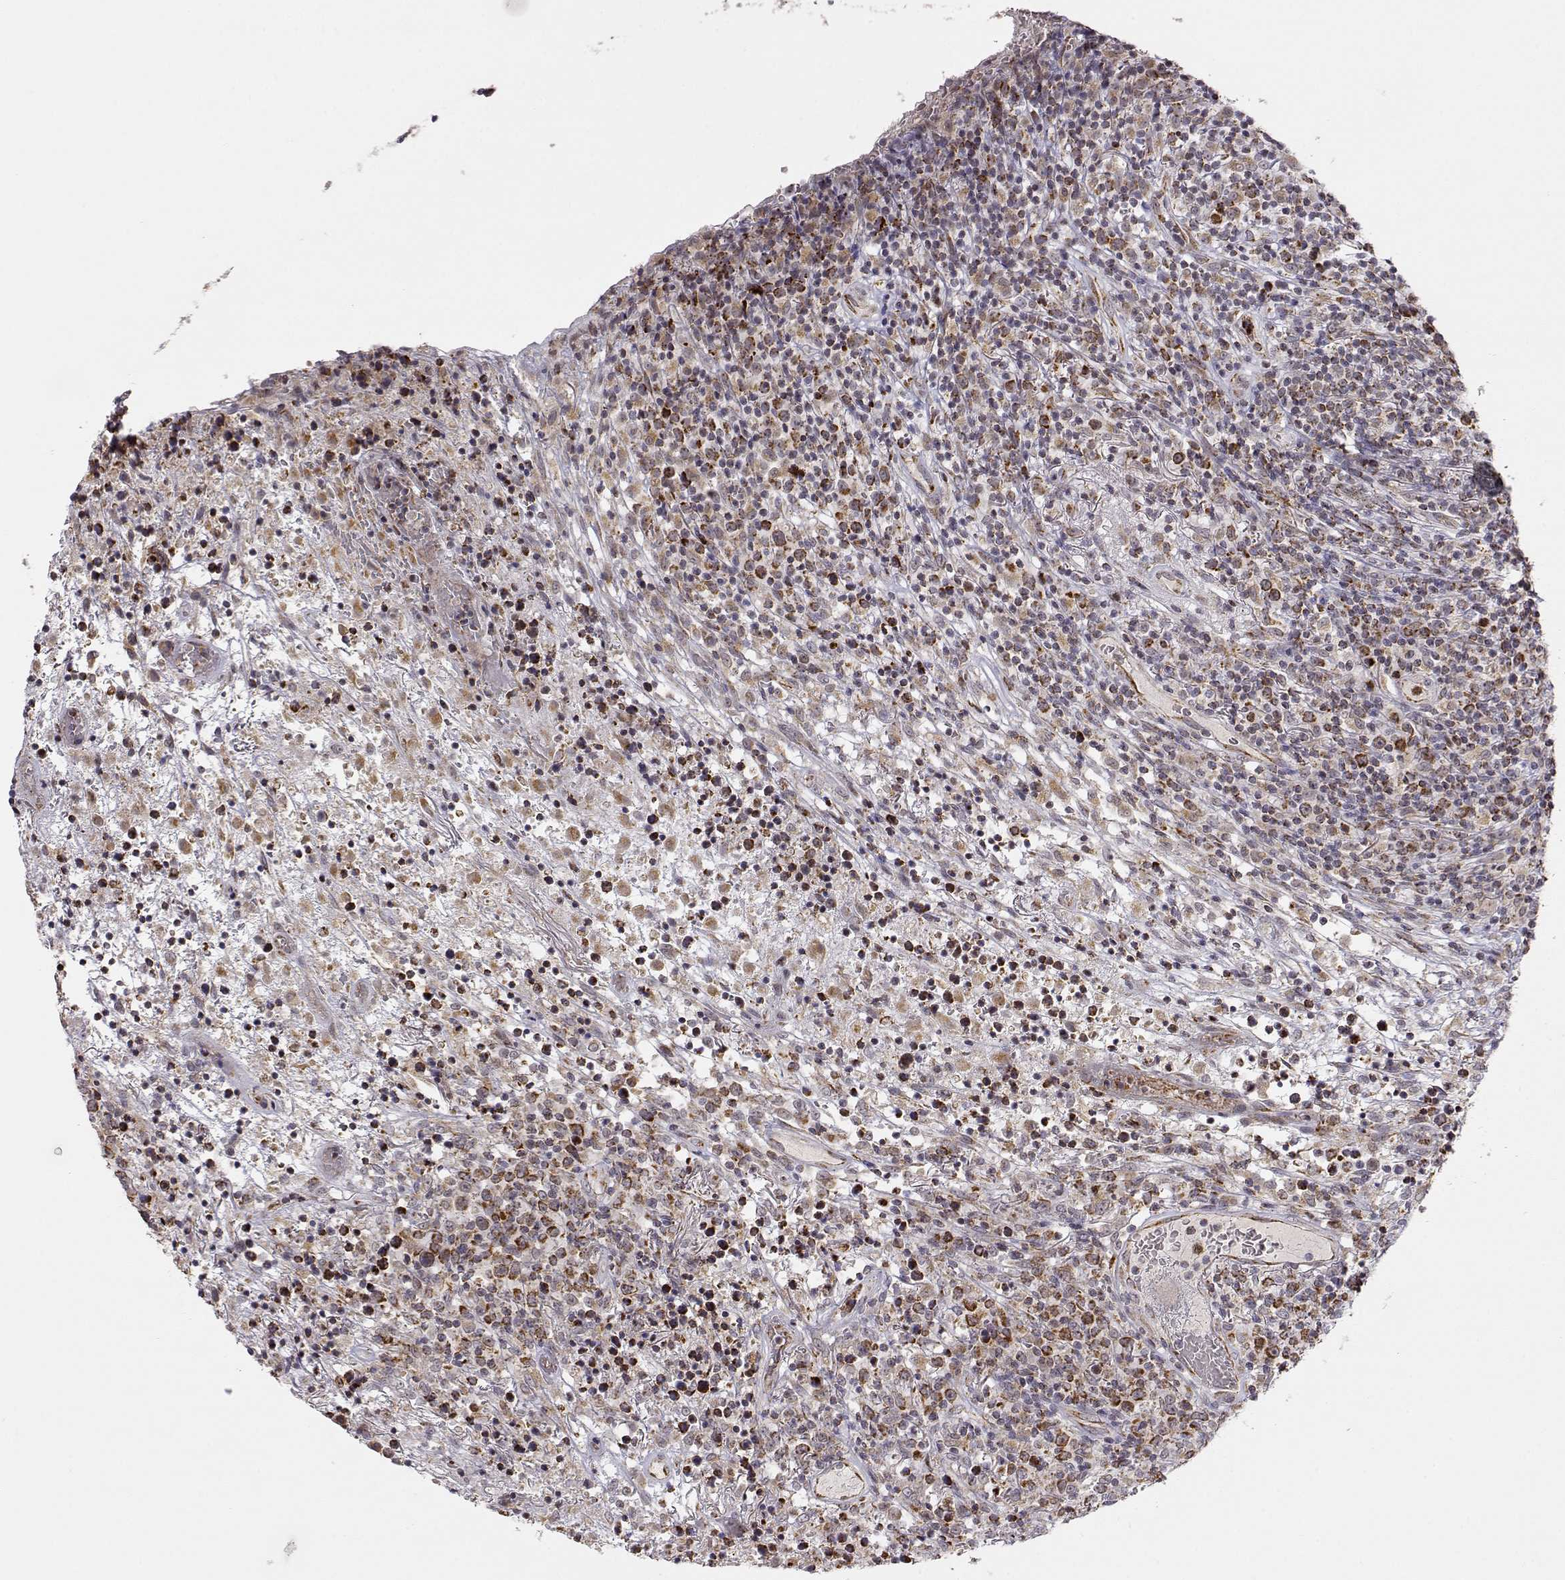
{"staining": {"intensity": "weak", "quantity": ">75%", "location": "cytoplasmic/membranous"}, "tissue": "lymphoma", "cell_type": "Tumor cells", "image_type": "cancer", "snomed": [{"axis": "morphology", "description": "Malignant lymphoma, non-Hodgkin's type, High grade"}, {"axis": "topography", "description": "Lung"}], "caption": "High-power microscopy captured an immunohistochemistry histopathology image of lymphoma, revealing weak cytoplasmic/membranous positivity in about >75% of tumor cells. Using DAB (3,3'-diaminobenzidine) (brown) and hematoxylin (blue) stains, captured at high magnification using brightfield microscopy.", "gene": "EXOG", "patient": {"sex": "male", "age": 79}}